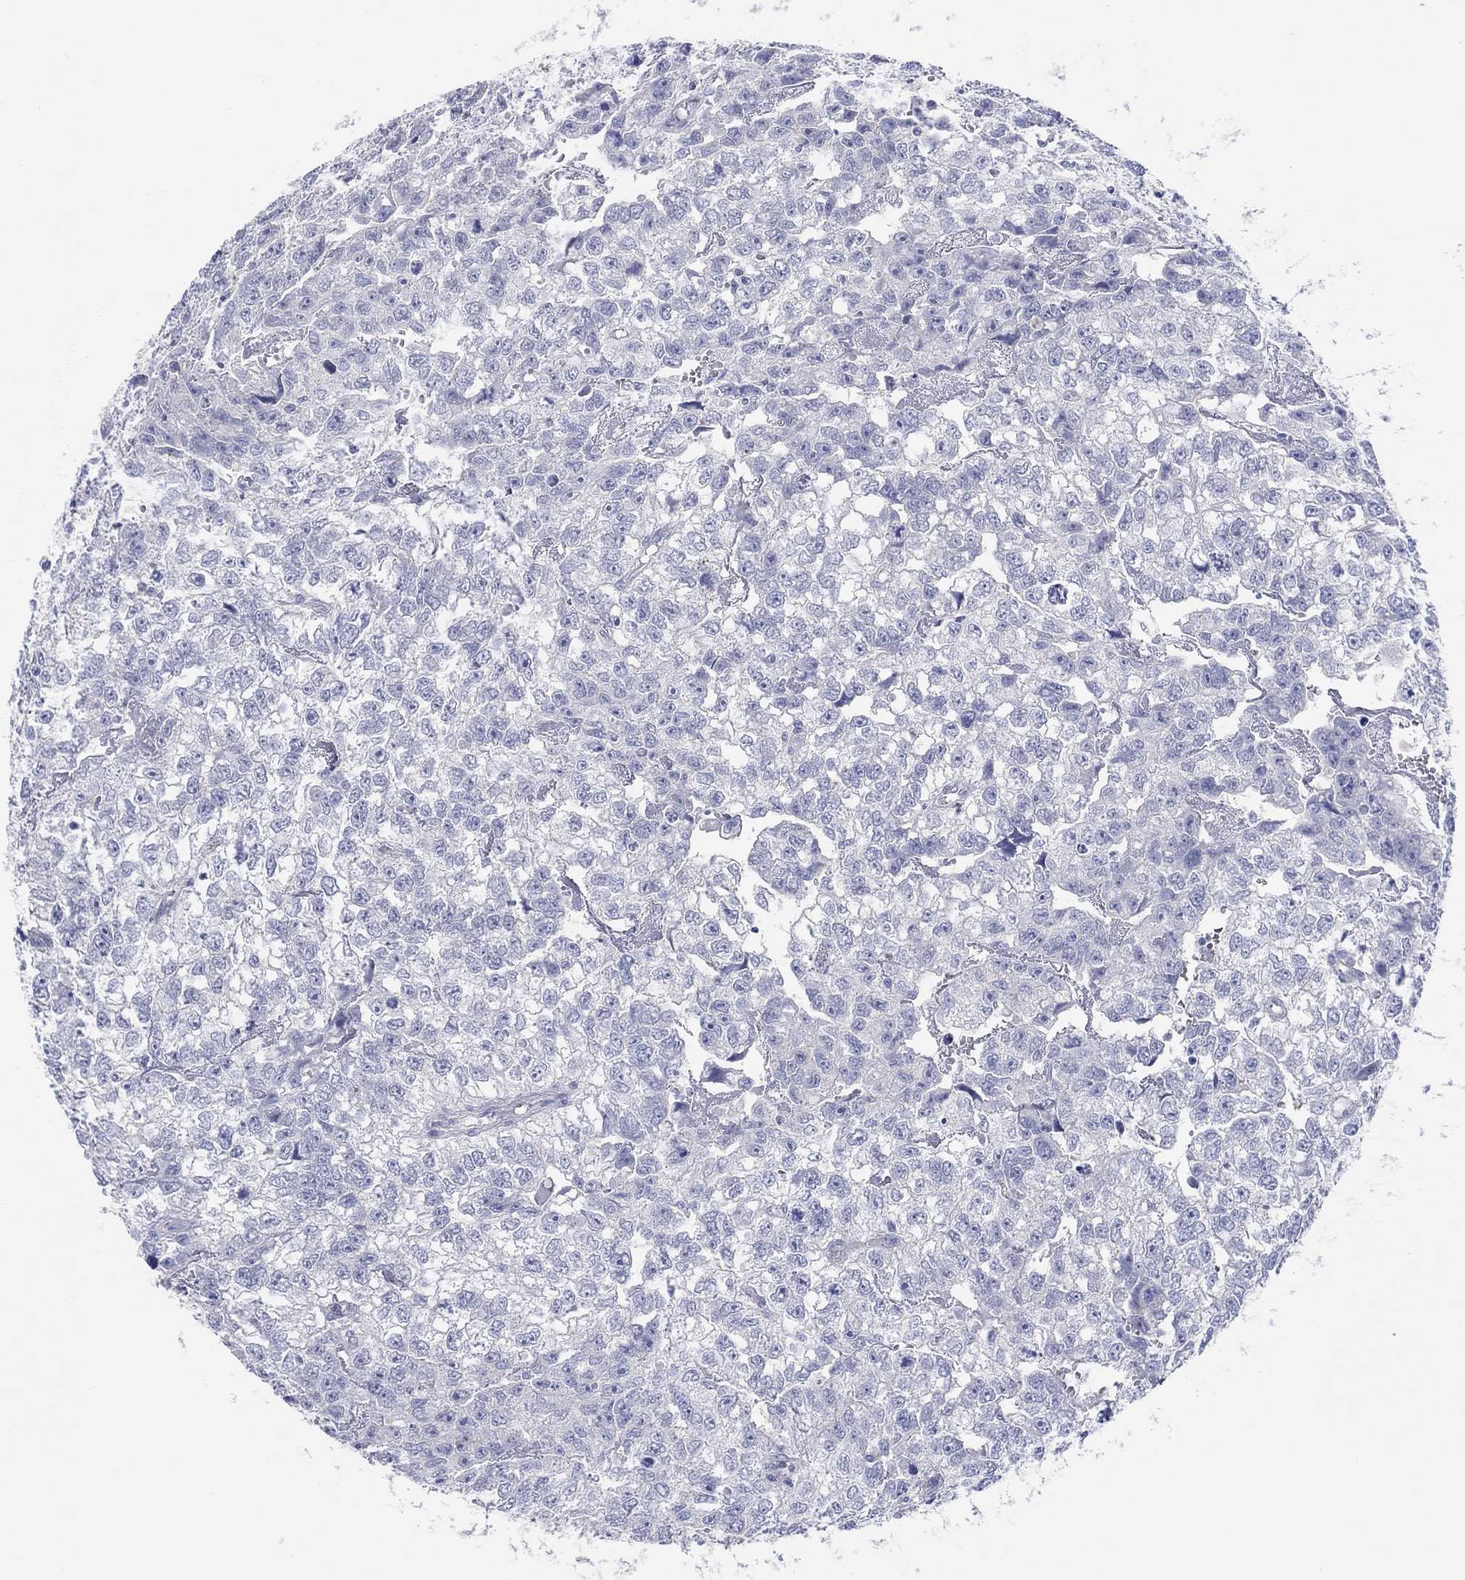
{"staining": {"intensity": "negative", "quantity": "none", "location": "none"}, "tissue": "testis cancer", "cell_type": "Tumor cells", "image_type": "cancer", "snomed": [{"axis": "morphology", "description": "Carcinoma, Embryonal, NOS"}, {"axis": "morphology", "description": "Teratoma, malignant, NOS"}, {"axis": "topography", "description": "Testis"}], "caption": "This is an immunohistochemistry (IHC) image of human testis malignant teratoma. There is no expression in tumor cells.", "gene": "CPNE6", "patient": {"sex": "male", "age": 44}}